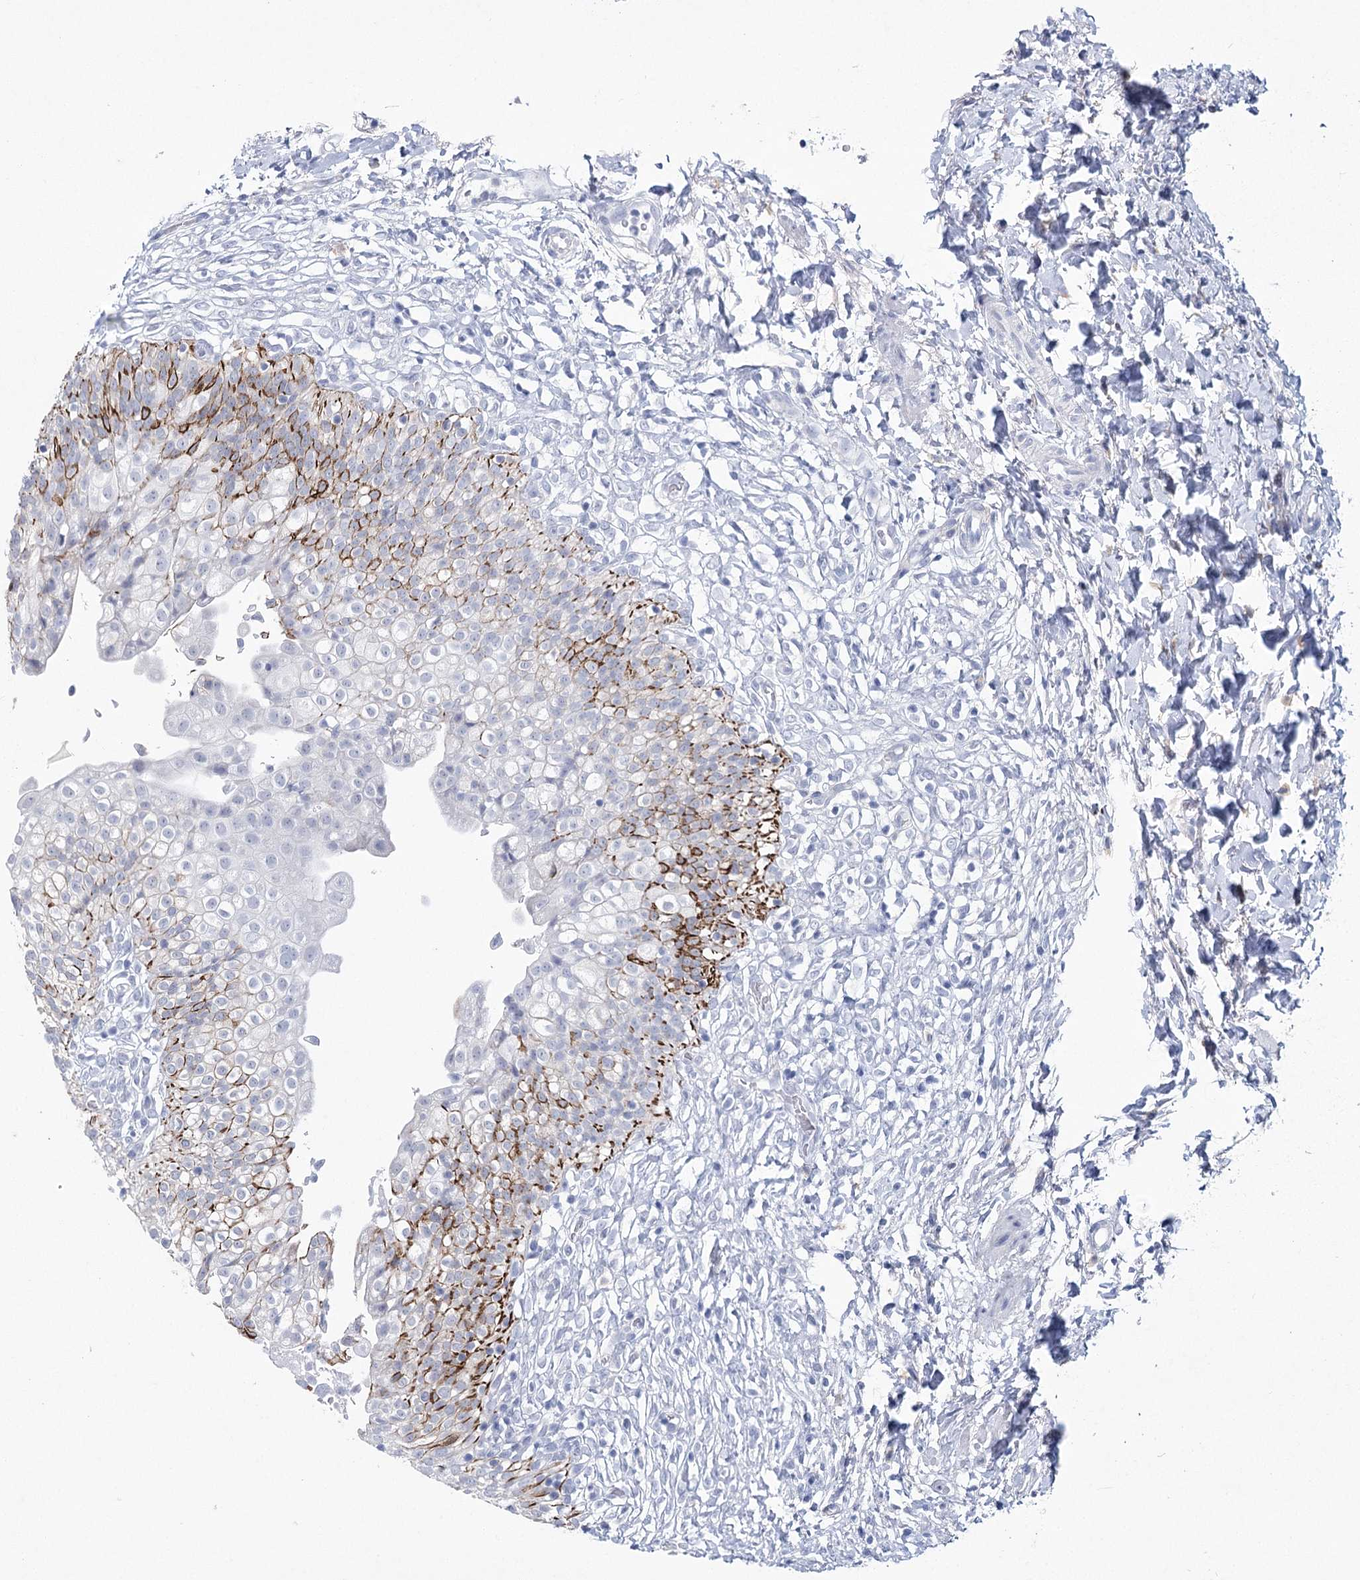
{"staining": {"intensity": "strong", "quantity": "<25%", "location": "cytoplasmic/membranous"}, "tissue": "urinary bladder", "cell_type": "Urothelial cells", "image_type": "normal", "snomed": [{"axis": "morphology", "description": "Normal tissue, NOS"}, {"axis": "topography", "description": "Urinary bladder"}], "caption": "Immunohistochemistry (DAB) staining of unremarkable urinary bladder displays strong cytoplasmic/membranous protein staining in approximately <25% of urothelial cells.", "gene": "CCDC88A", "patient": {"sex": "male", "age": 55}}